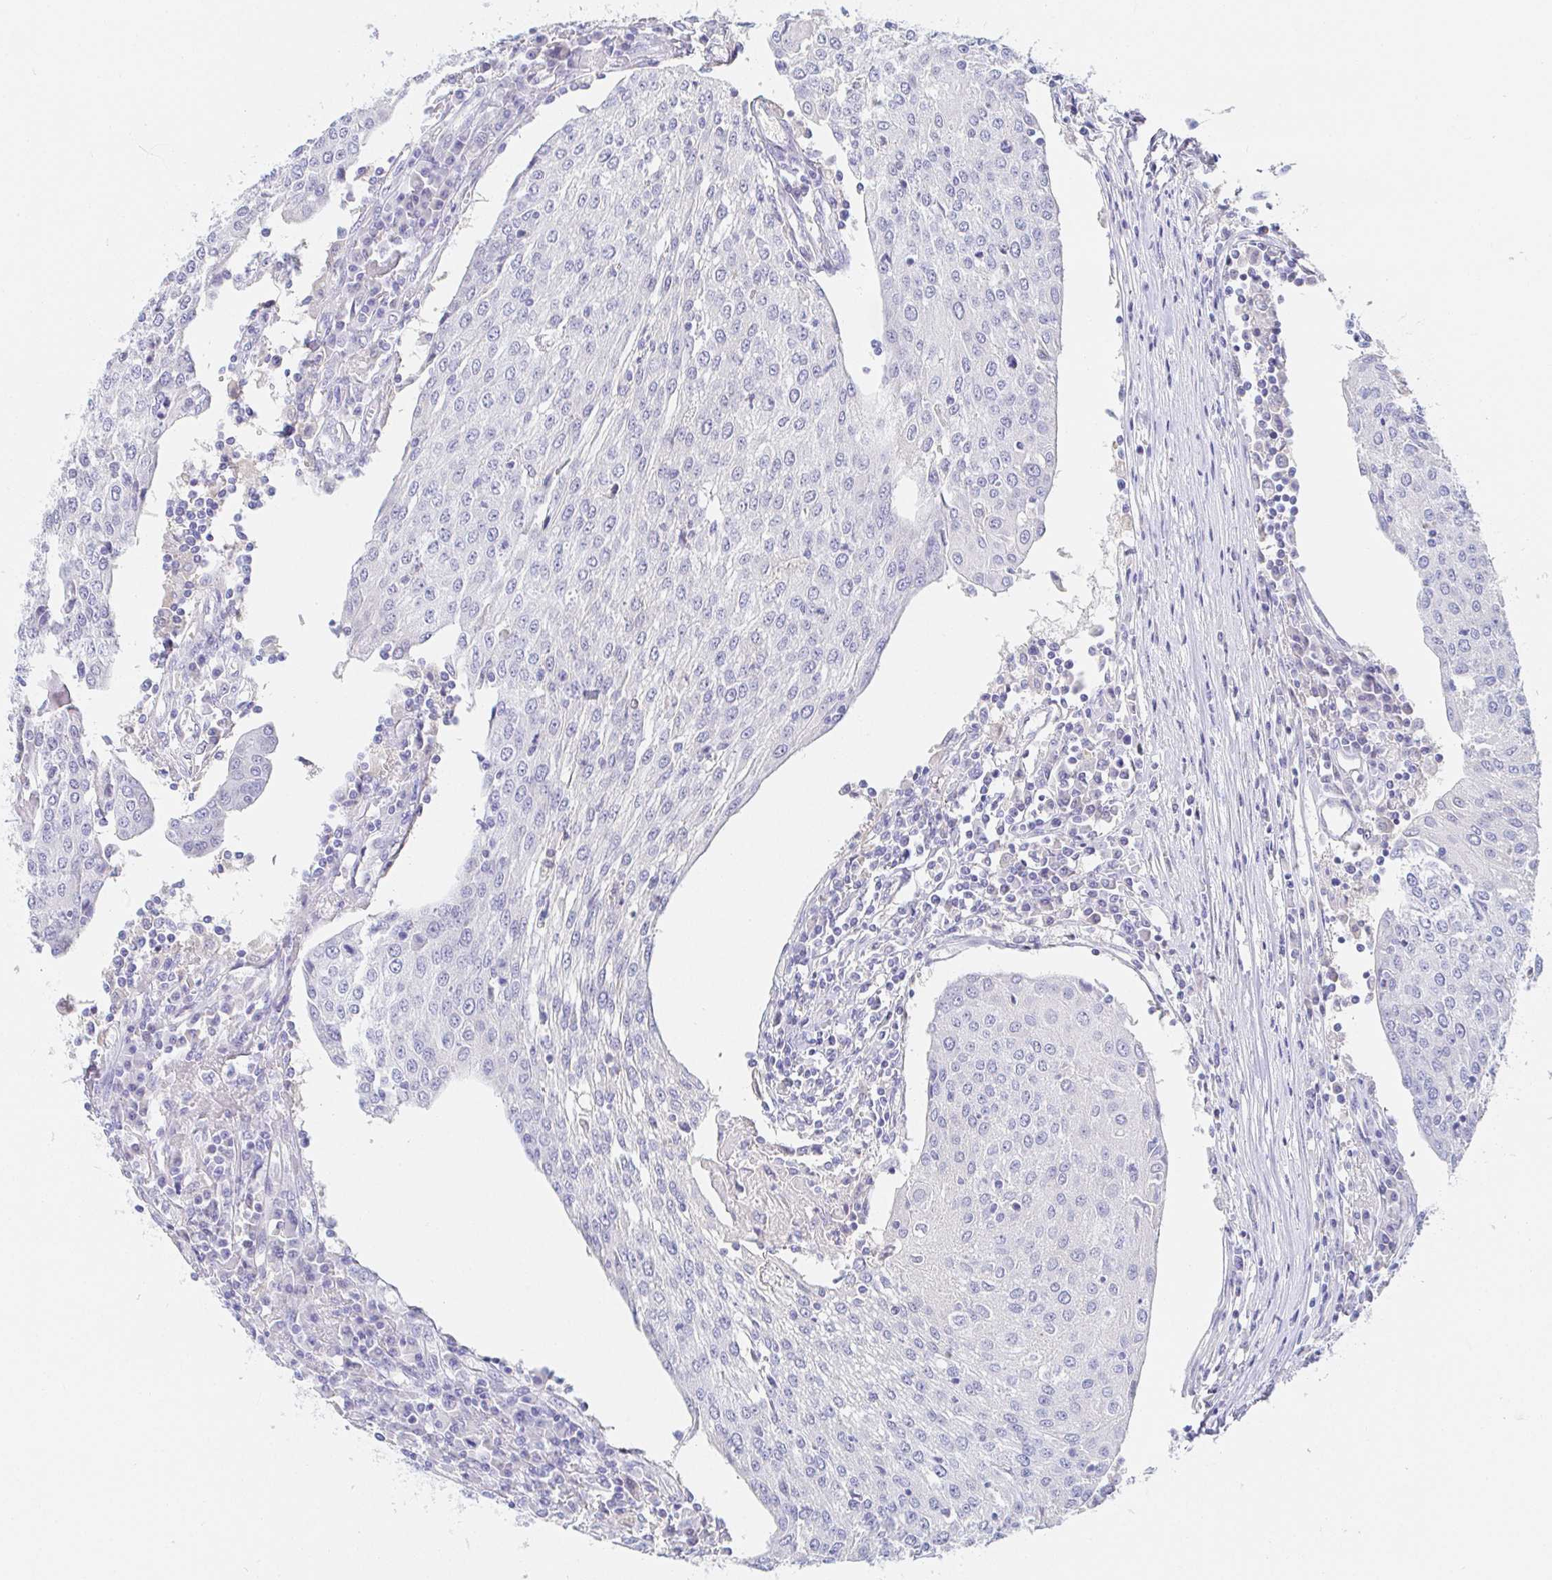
{"staining": {"intensity": "negative", "quantity": "none", "location": "none"}, "tissue": "urothelial cancer", "cell_type": "Tumor cells", "image_type": "cancer", "snomed": [{"axis": "morphology", "description": "Urothelial carcinoma, High grade"}, {"axis": "topography", "description": "Urinary bladder"}], "caption": "High magnification brightfield microscopy of urothelial cancer stained with DAB (3,3'-diaminobenzidine) (brown) and counterstained with hematoxylin (blue): tumor cells show no significant positivity.", "gene": "PDE6B", "patient": {"sex": "female", "age": 85}}